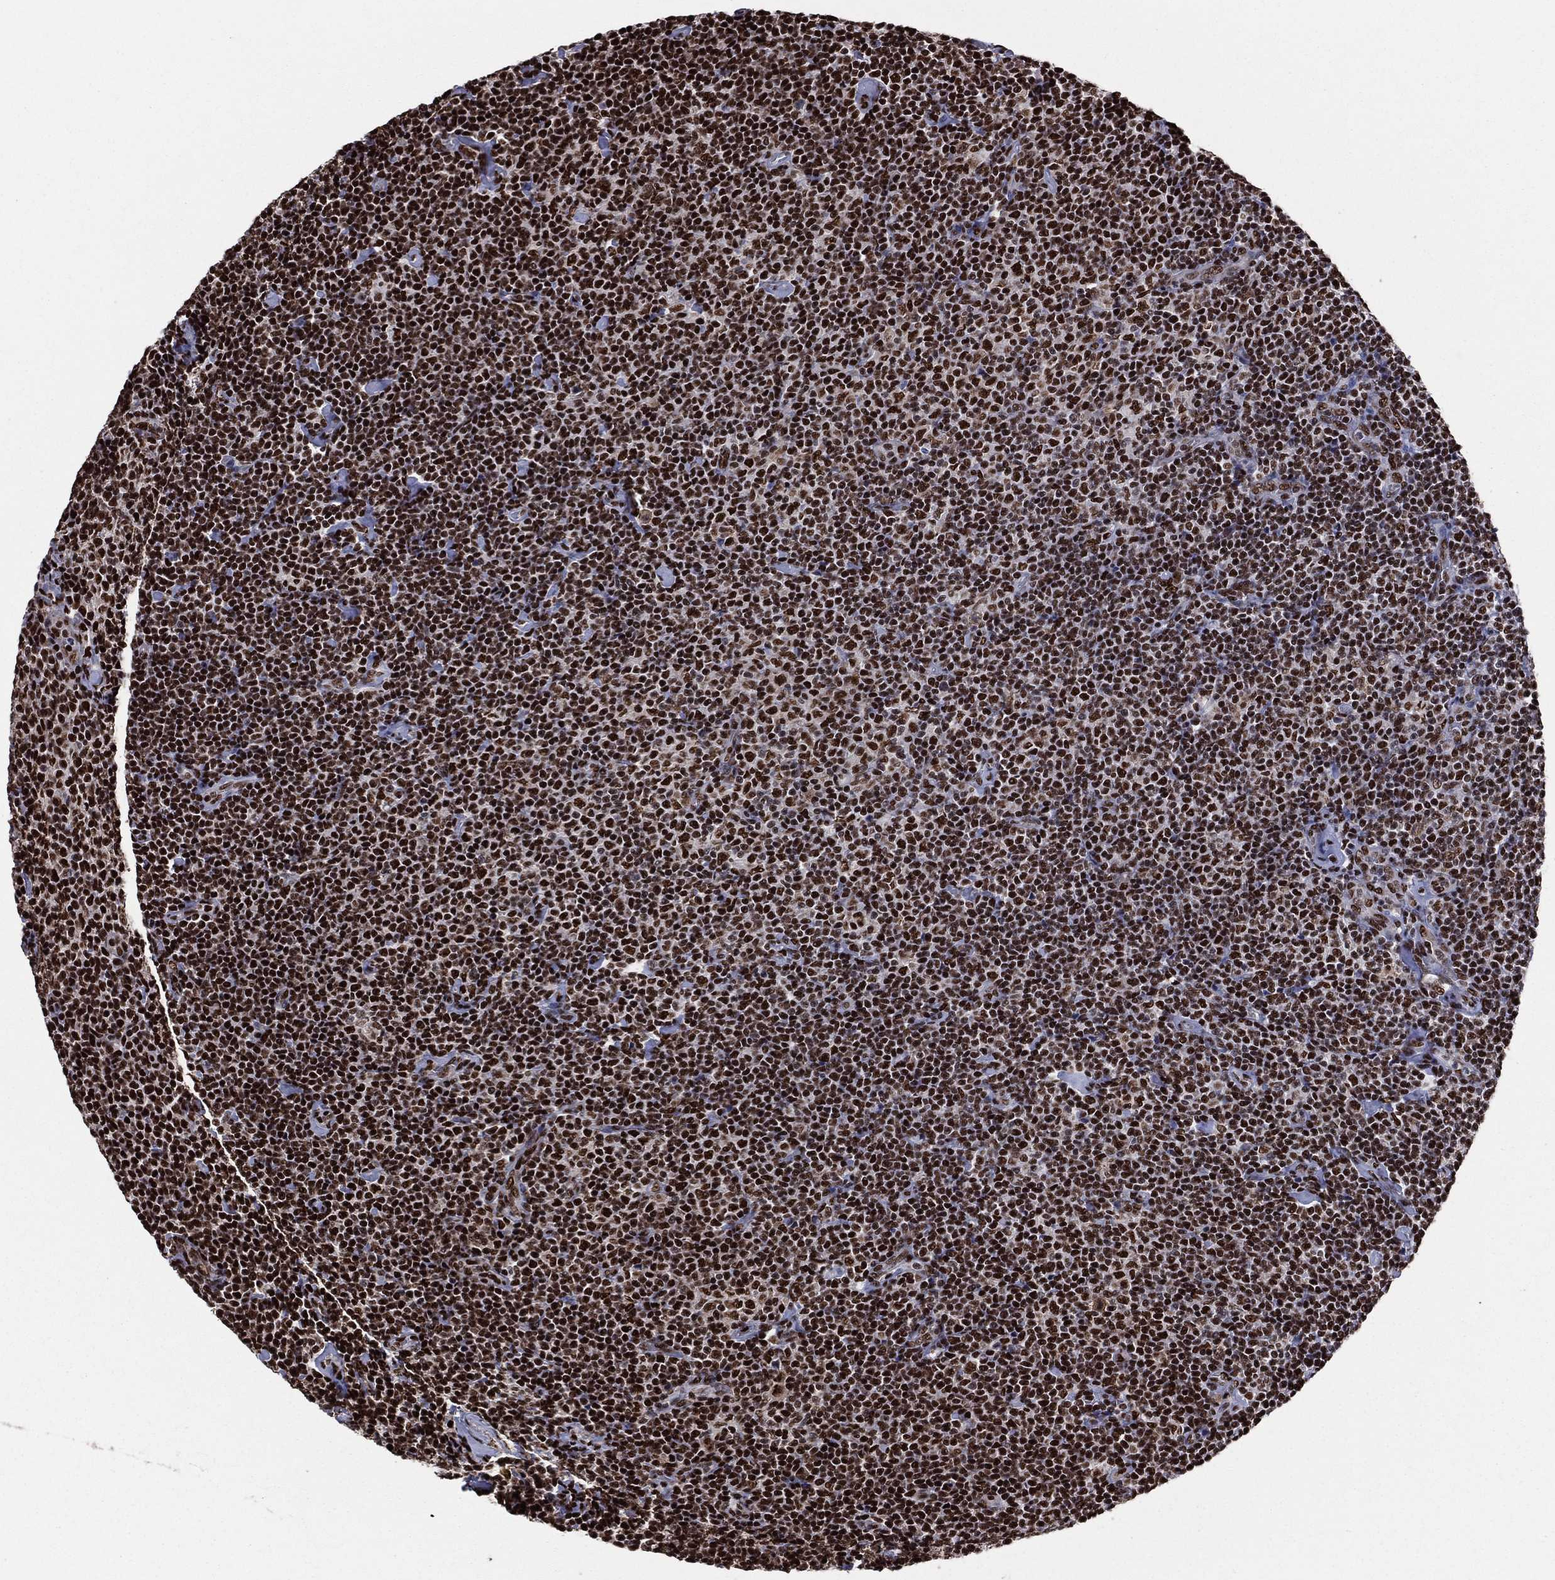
{"staining": {"intensity": "strong", "quantity": ">75%", "location": "nuclear"}, "tissue": "lymphoma", "cell_type": "Tumor cells", "image_type": "cancer", "snomed": [{"axis": "morphology", "description": "Malignant lymphoma, non-Hodgkin's type, Low grade"}, {"axis": "topography", "description": "Lymph node"}], "caption": "A brown stain labels strong nuclear positivity of a protein in low-grade malignant lymphoma, non-Hodgkin's type tumor cells.", "gene": "TP53BP1", "patient": {"sex": "male", "age": 81}}